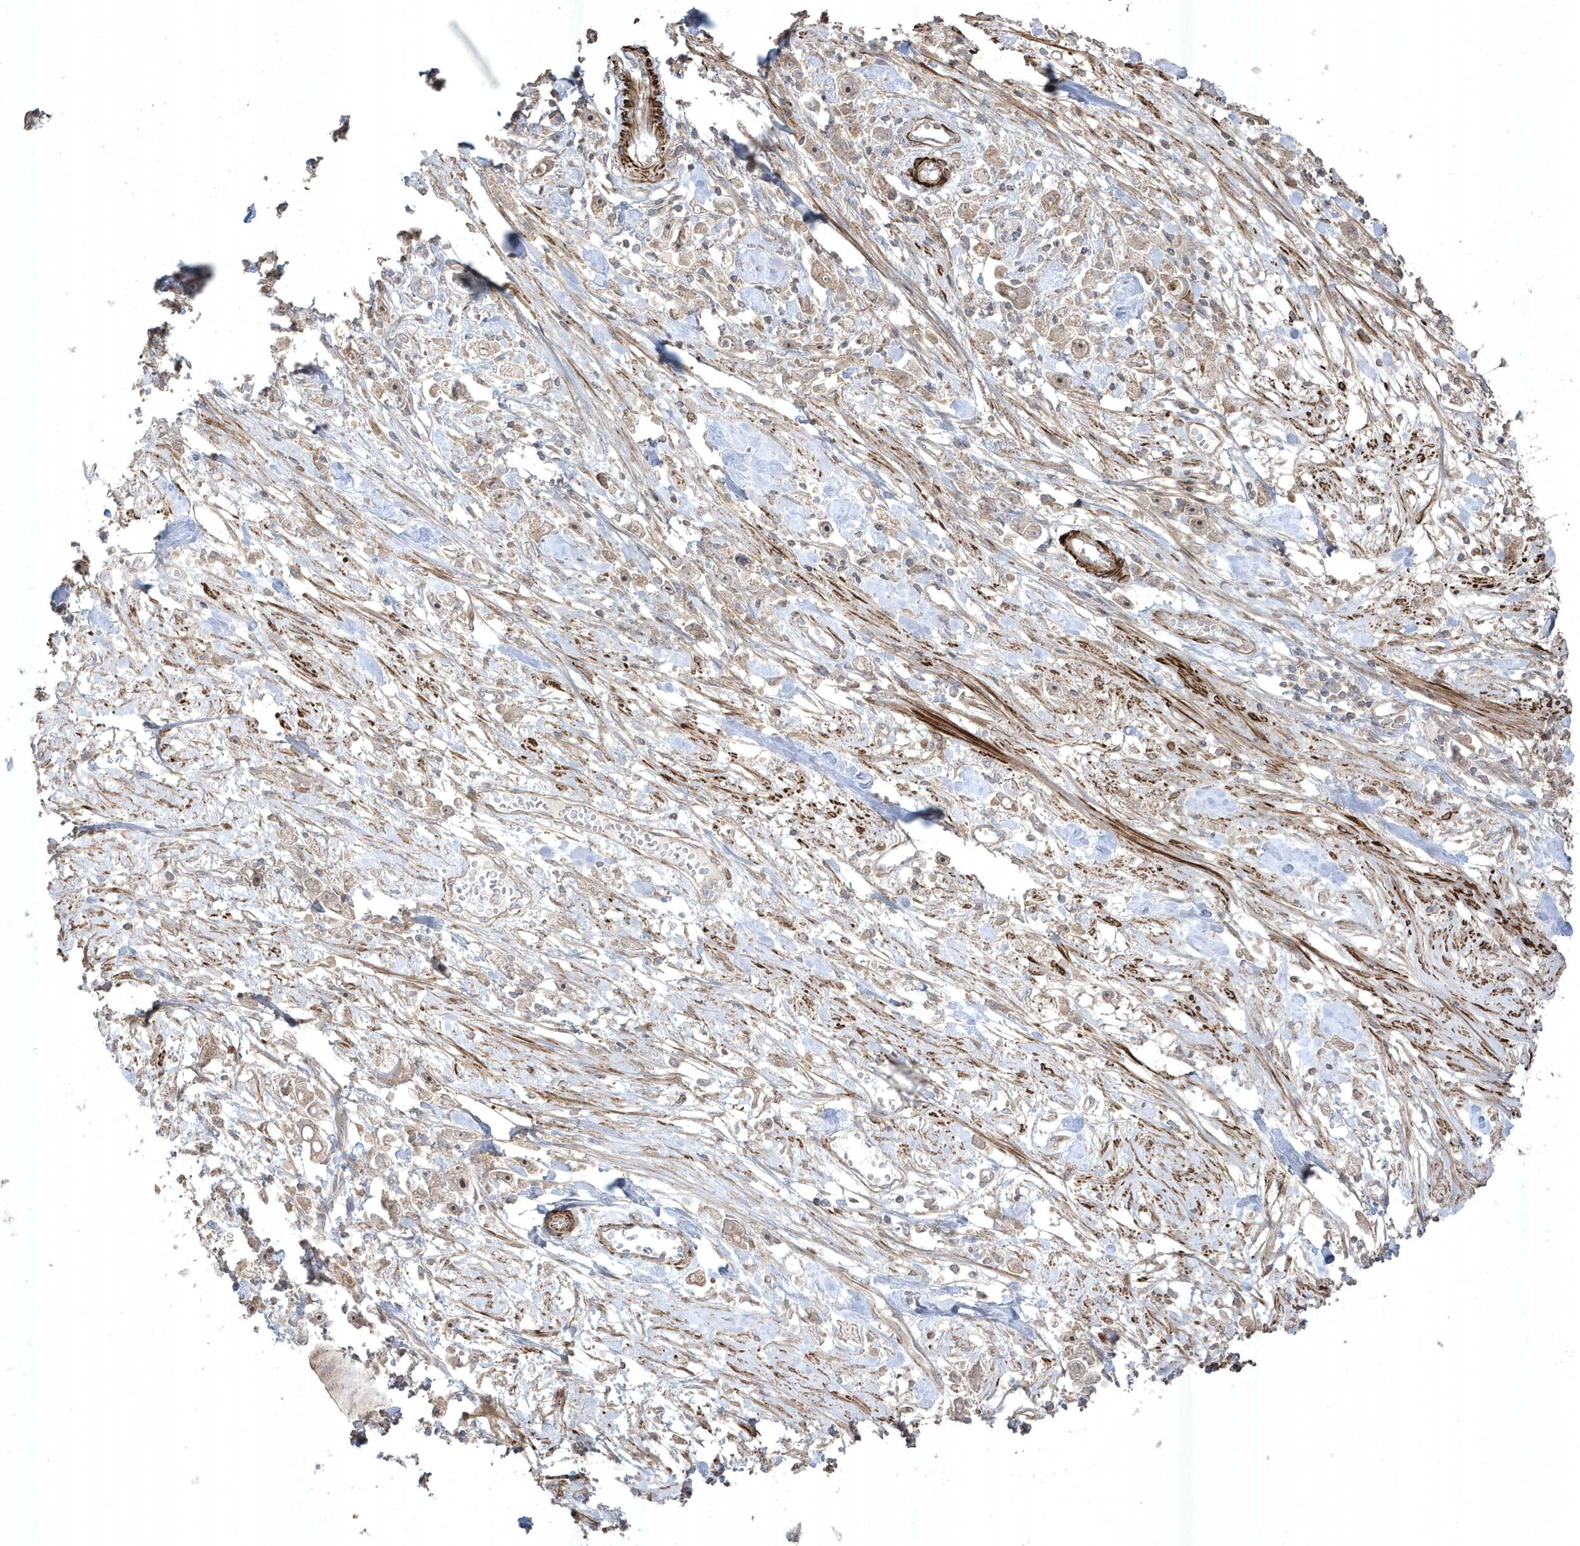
{"staining": {"intensity": "weak", "quantity": "<25%", "location": "nuclear"}, "tissue": "stomach cancer", "cell_type": "Tumor cells", "image_type": "cancer", "snomed": [{"axis": "morphology", "description": "Adenocarcinoma, NOS"}, {"axis": "topography", "description": "Stomach"}], "caption": "Immunohistochemistry of stomach cancer reveals no positivity in tumor cells. The staining was performed using DAB to visualize the protein expression in brown, while the nuclei were stained in blue with hematoxylin (Magnification: 20x).", "gene": "CETN3", "patient": {"sex": "female", "age": 59}}